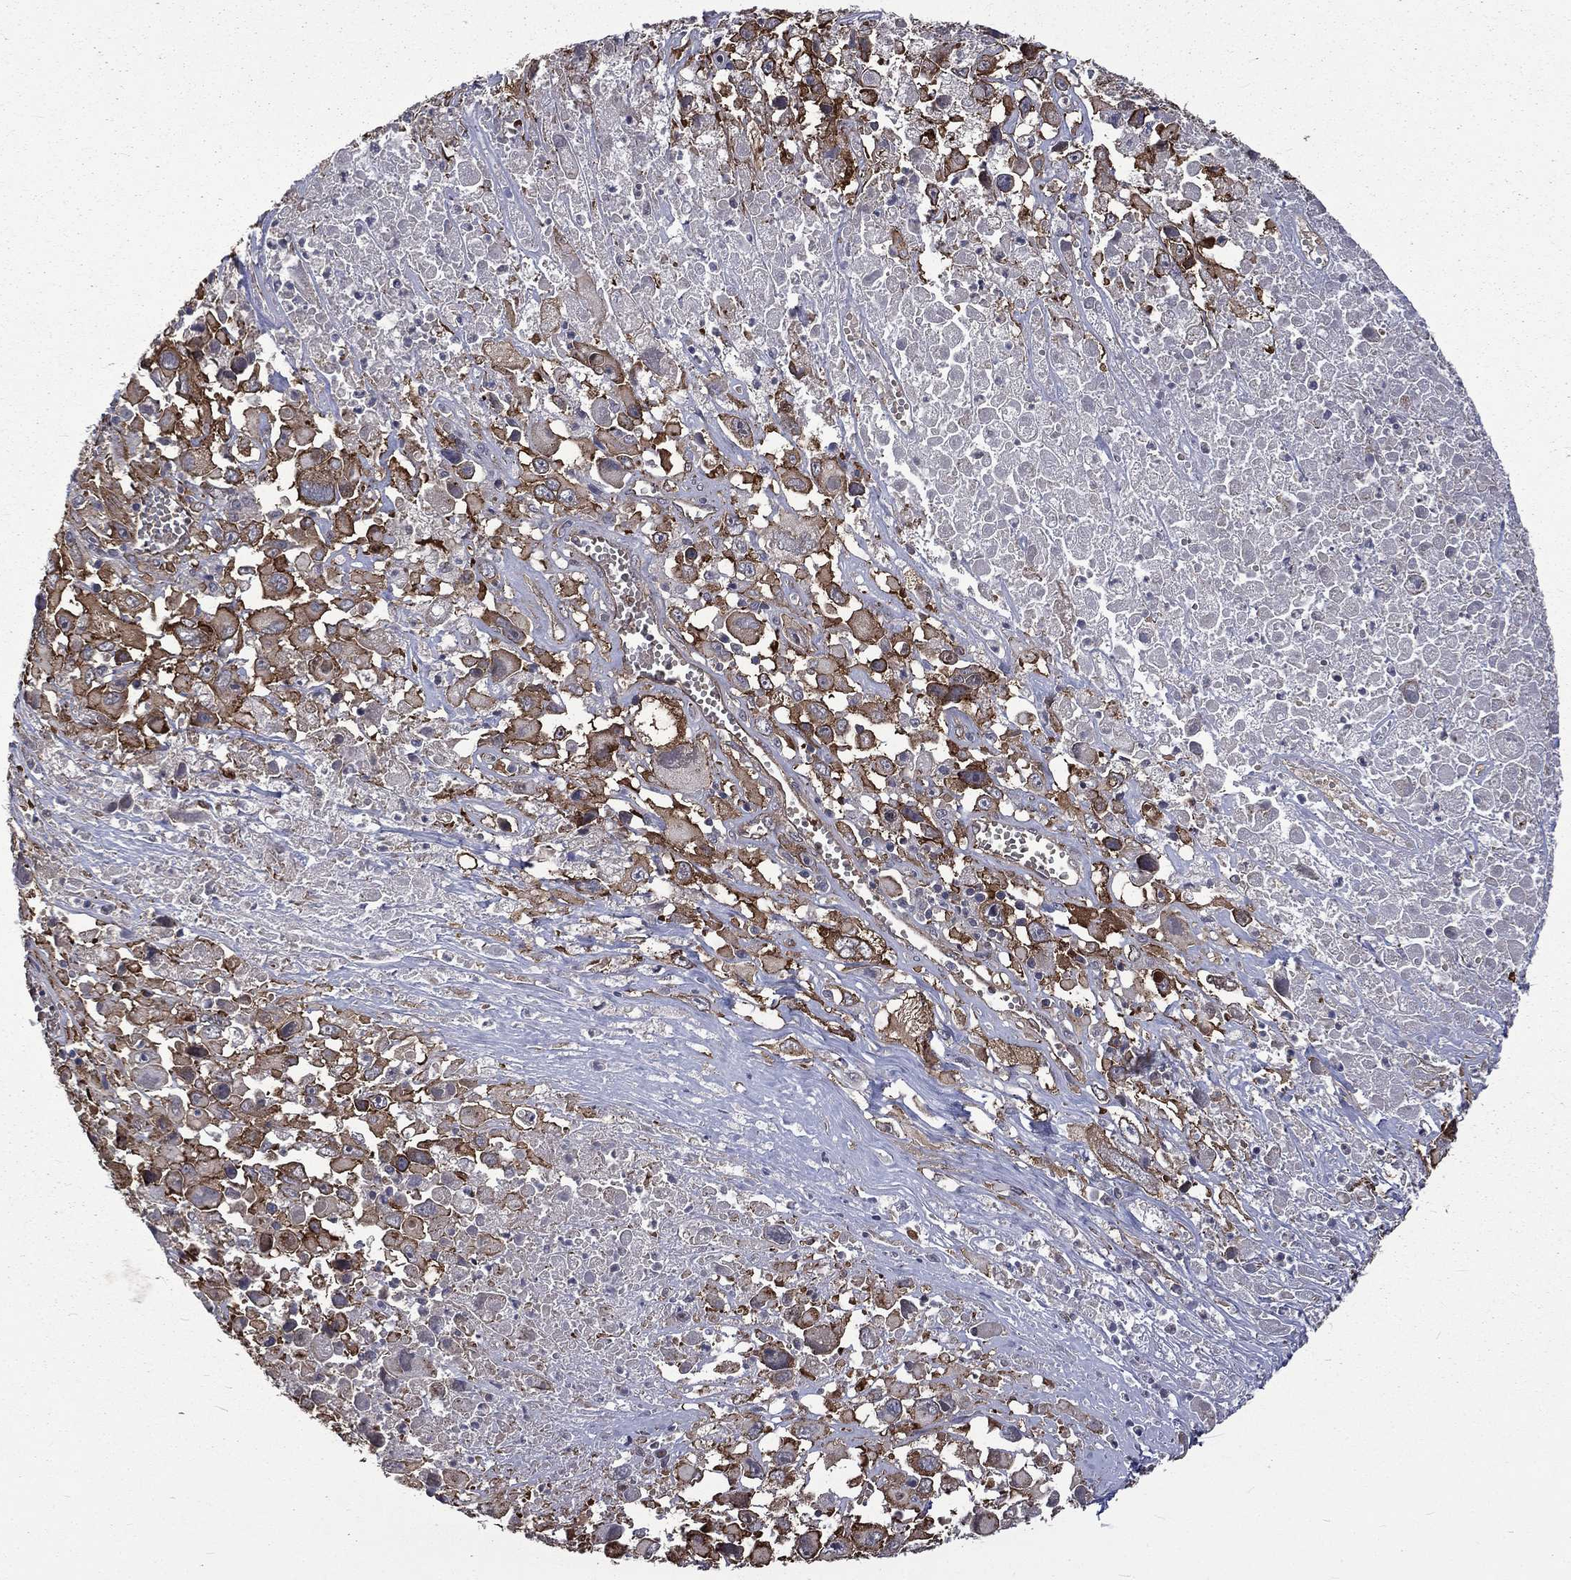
{"staining": {"intensity": "strong", "quantity": "25%-75%", "location": "cytoplasmic/membranous"}, "tissue": "melanoma", "cell_type": "Tumor cells", "image_type": "cancer", "snomed": [{"axis": "morphology", "description": "Malignant melanoma, Metastatic site"}, {"axis": "topography", "description": "Soft tissue"}], "caption": "Melanoma stained with immunohistochemistry exhibits strong cytoplasmic/membranous staining in about 25%-75% of tumor cells.", "gene": "PPFIBP1", "patient": {"sex": "male", "age": 50}}